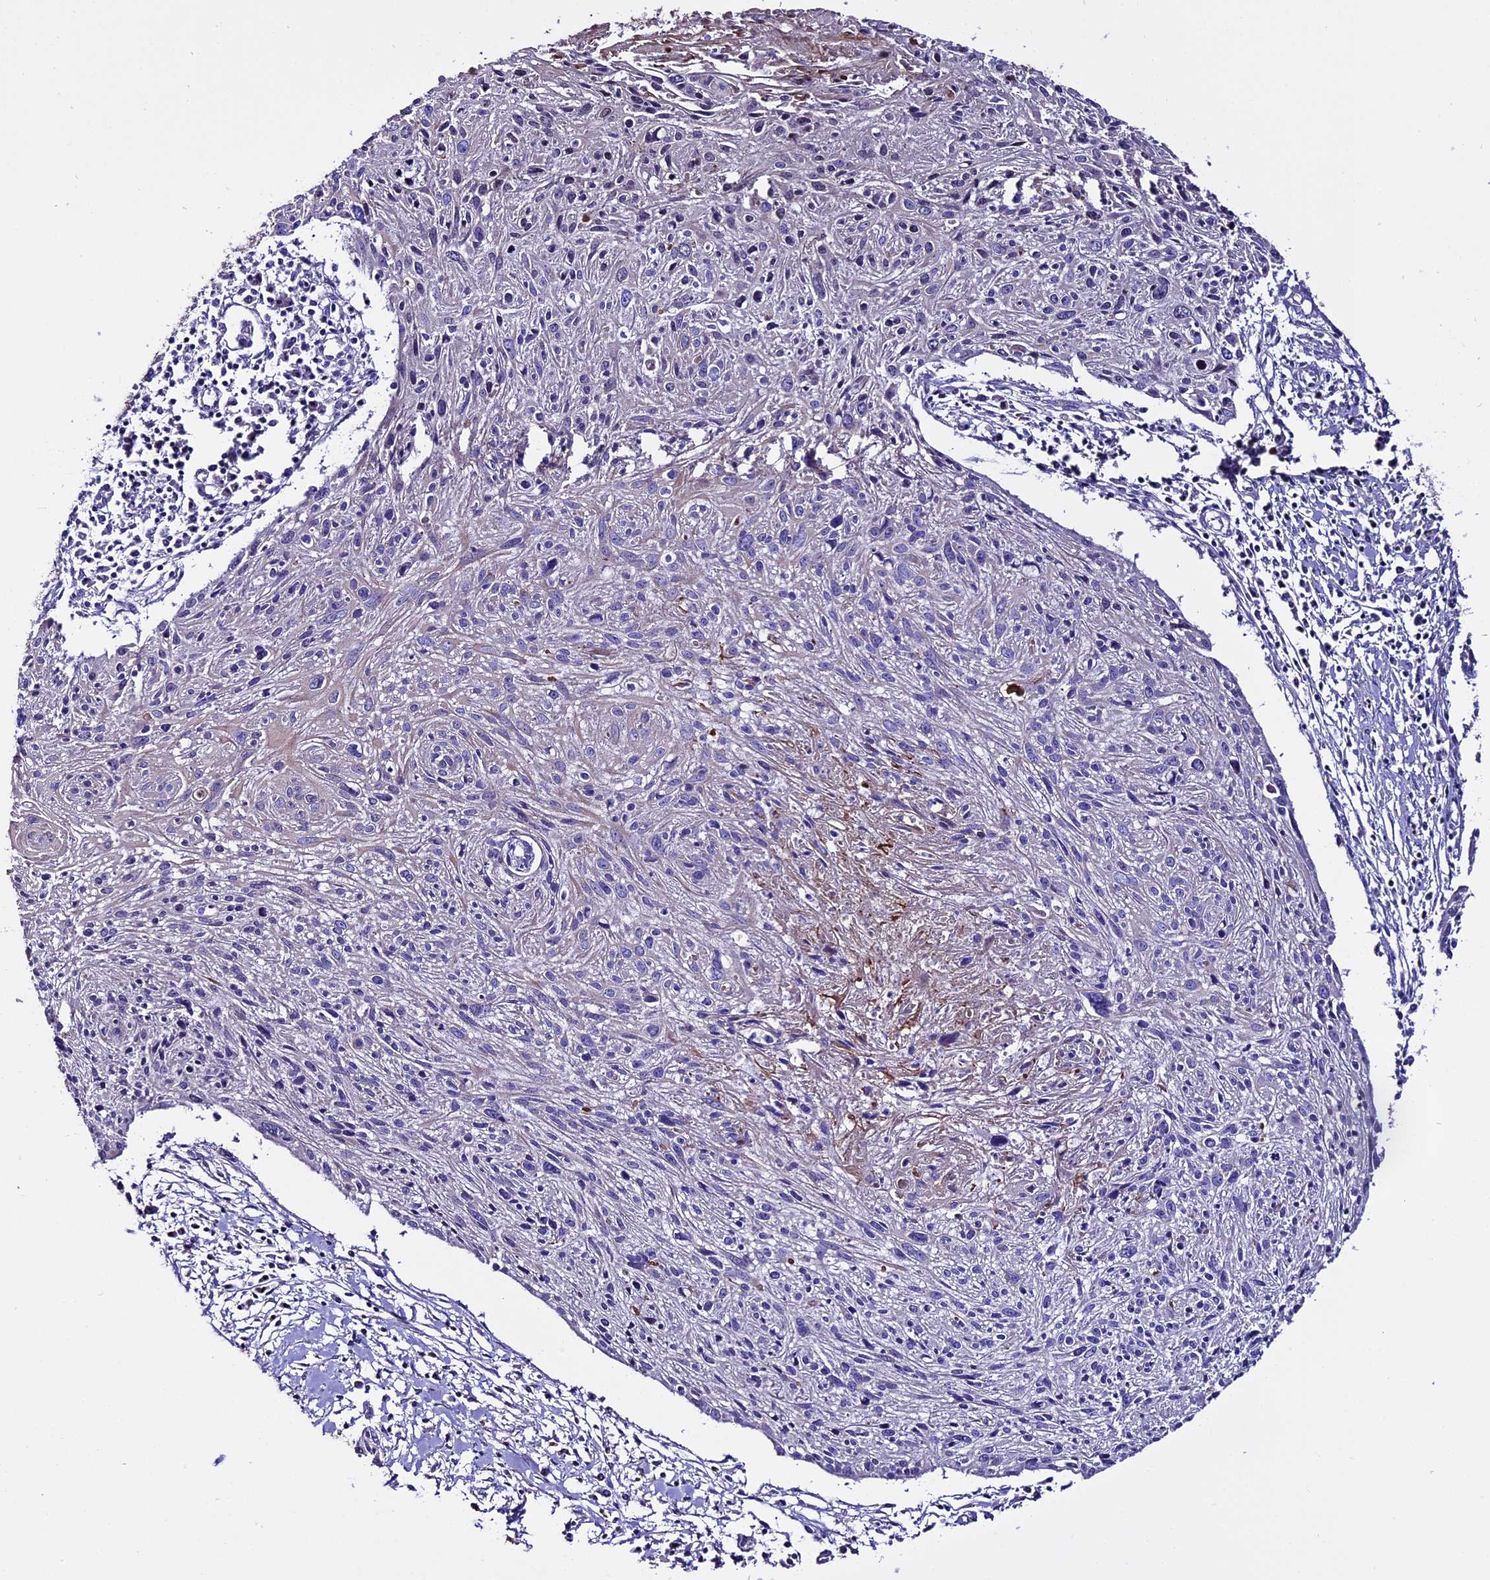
{"staining": {"intensity": "negative", "quantity": "none", "location": "none"}, "tissue": "cervical cancer", "cell_type": "Tumor cells", "image_type": "cancer", "snomed": [{"axis": "morphology", "description": "Squamous cell carcinoma, NOS"}, {"axis": "topography", "description": "Cervix"}], "caption": "An immunohistochemistry photomicrograph of cervical cancer is shown. There is no staining in tumor cells of cervical cancer. Brightfield microscopy of IHC stained with DAB (3,3'-diaminobenzidine) (brown) and hematoxylin (blue), captured at high magnification.", "gene": "TCP11L2", "patient": {"sex": "female", "age": 51}}